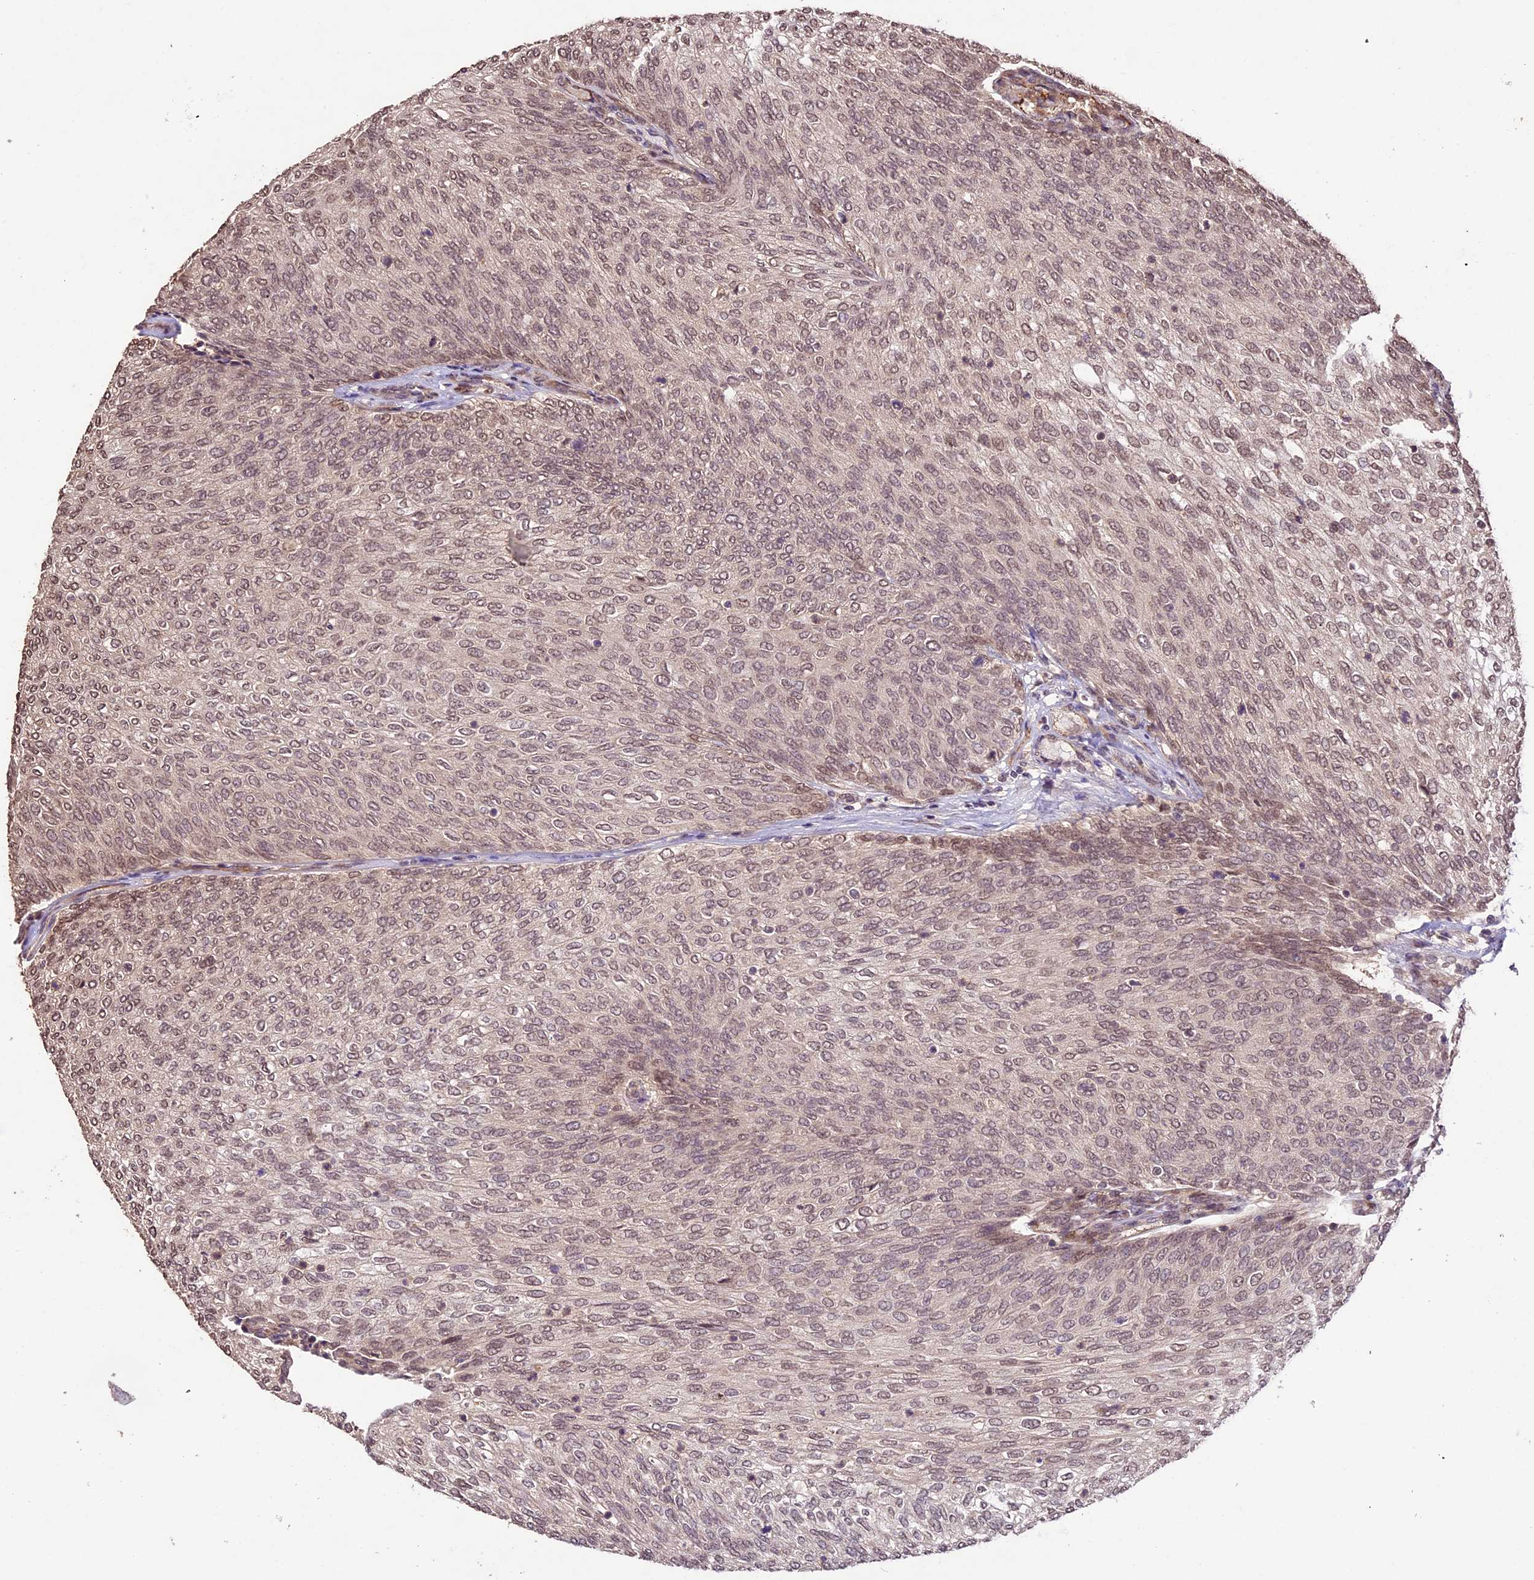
{"staining": {"intensity": "weak", "quantity": "25%-75%", "location": "nuclear"}, "tissue": "urothelial cancer", "cell_type": "Tumor cells", "image_type": "cancer", "snomed": [{"axis": "morphology", "description": "Urothelial carcinoma, Low grade"}, {"axis": "topography", "description": "Urinary bladder"}], "caption": "Tumor cells reveal low levels of weak nuclear expression in approximately 25%-75% of cells in urothelial carcinoma (low-grade).", "gene": "CDKN2AIP", "patient": {"sex": "female", "age": 79}}